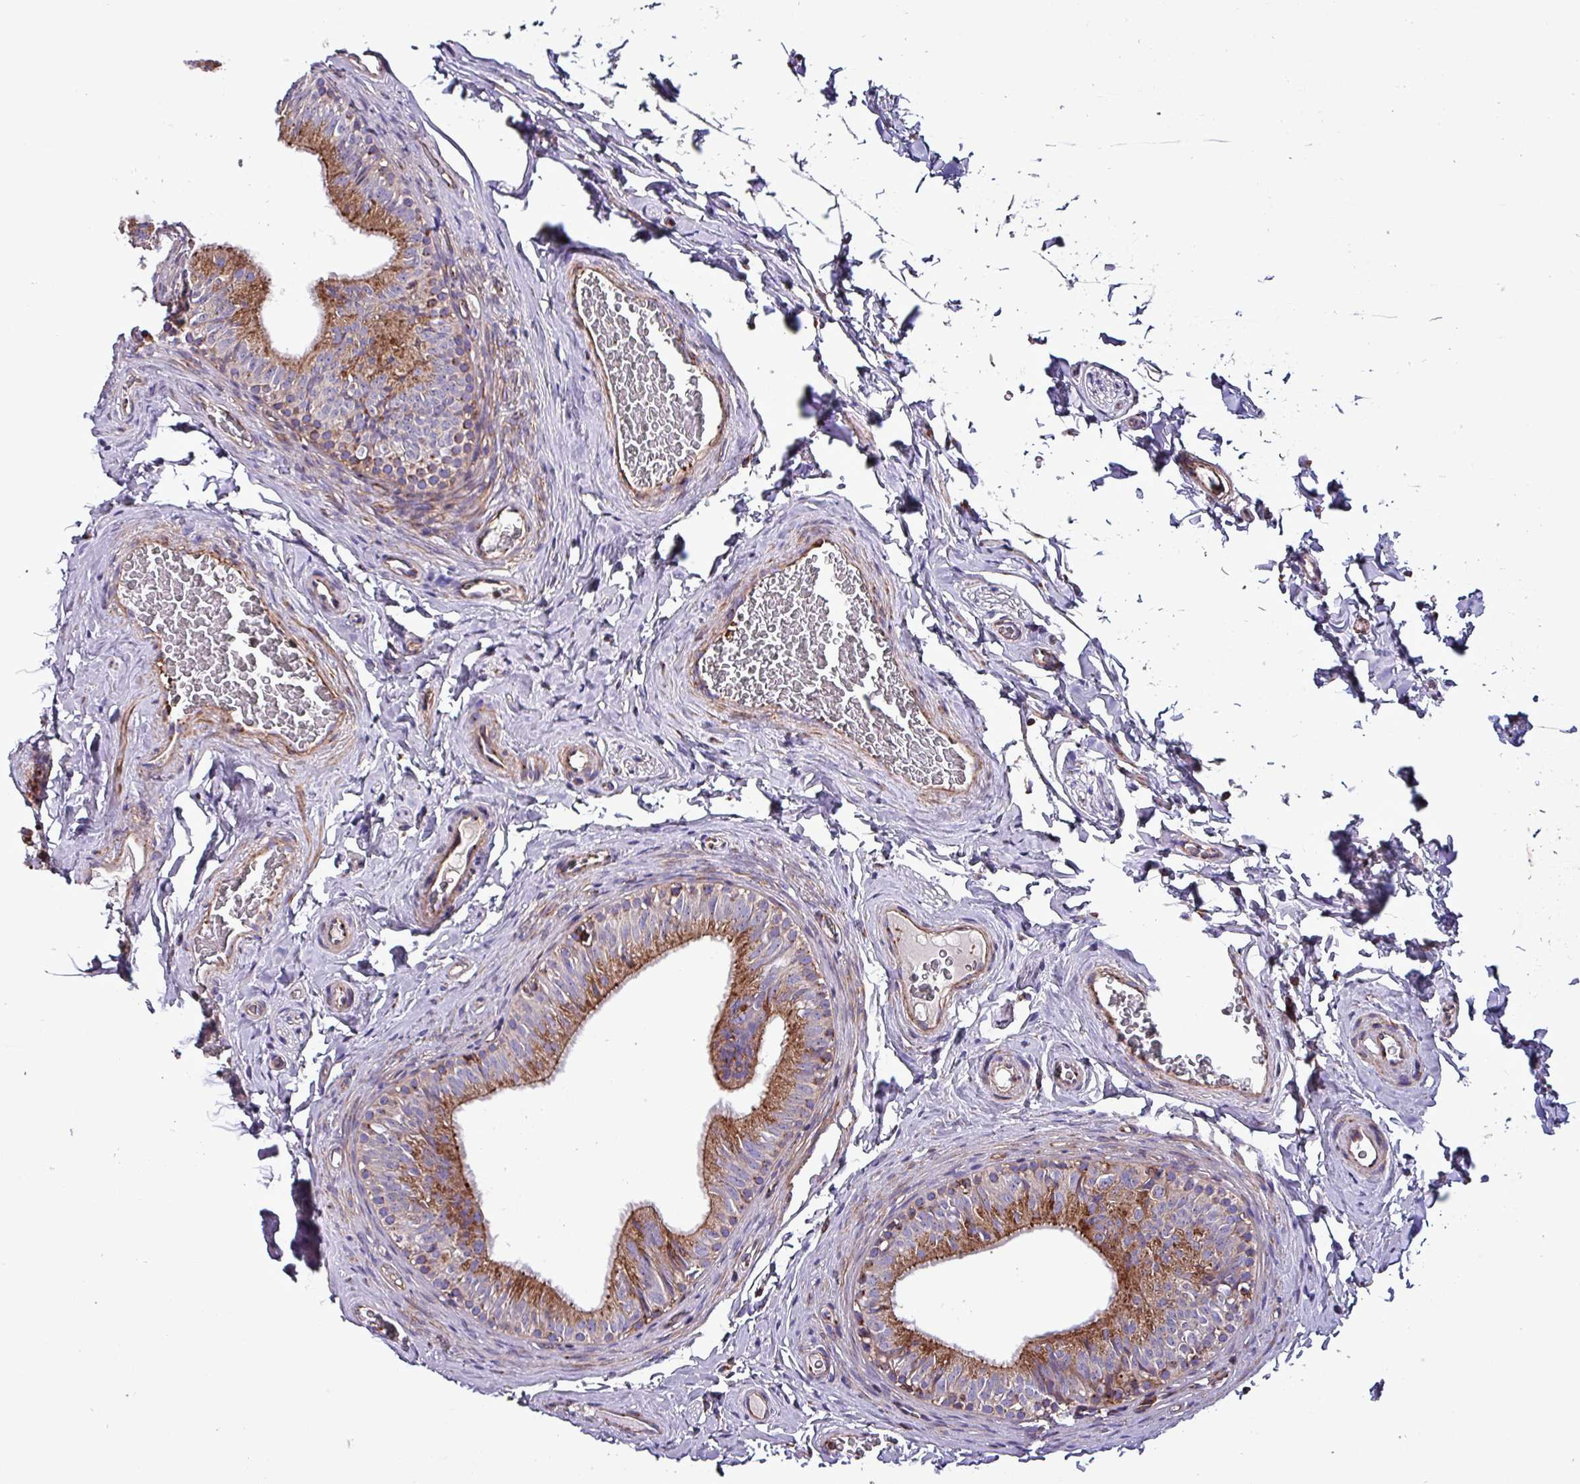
{"staining": {"intensity": "moderate", "quantity": ">75%", "location": "cytoplasmic/membranous"}, "tissue": "epididymis", "cell_type": "Glandular cells", "image_type": "normal", "snomed": [{"axis": "morphology", "description": "Normal tissue, NOS"}, {"axis": "topography", "description": "Epididymis"}], "caption": "Approximately >75% of glandular cells in unremarkable human epididymis display moderate cytoplasmic/membranous protein positivity as visualized by brown immunohistochemical staining.", "gene": "VAMP4", "patient": {"sex": "male", "age": 34}}